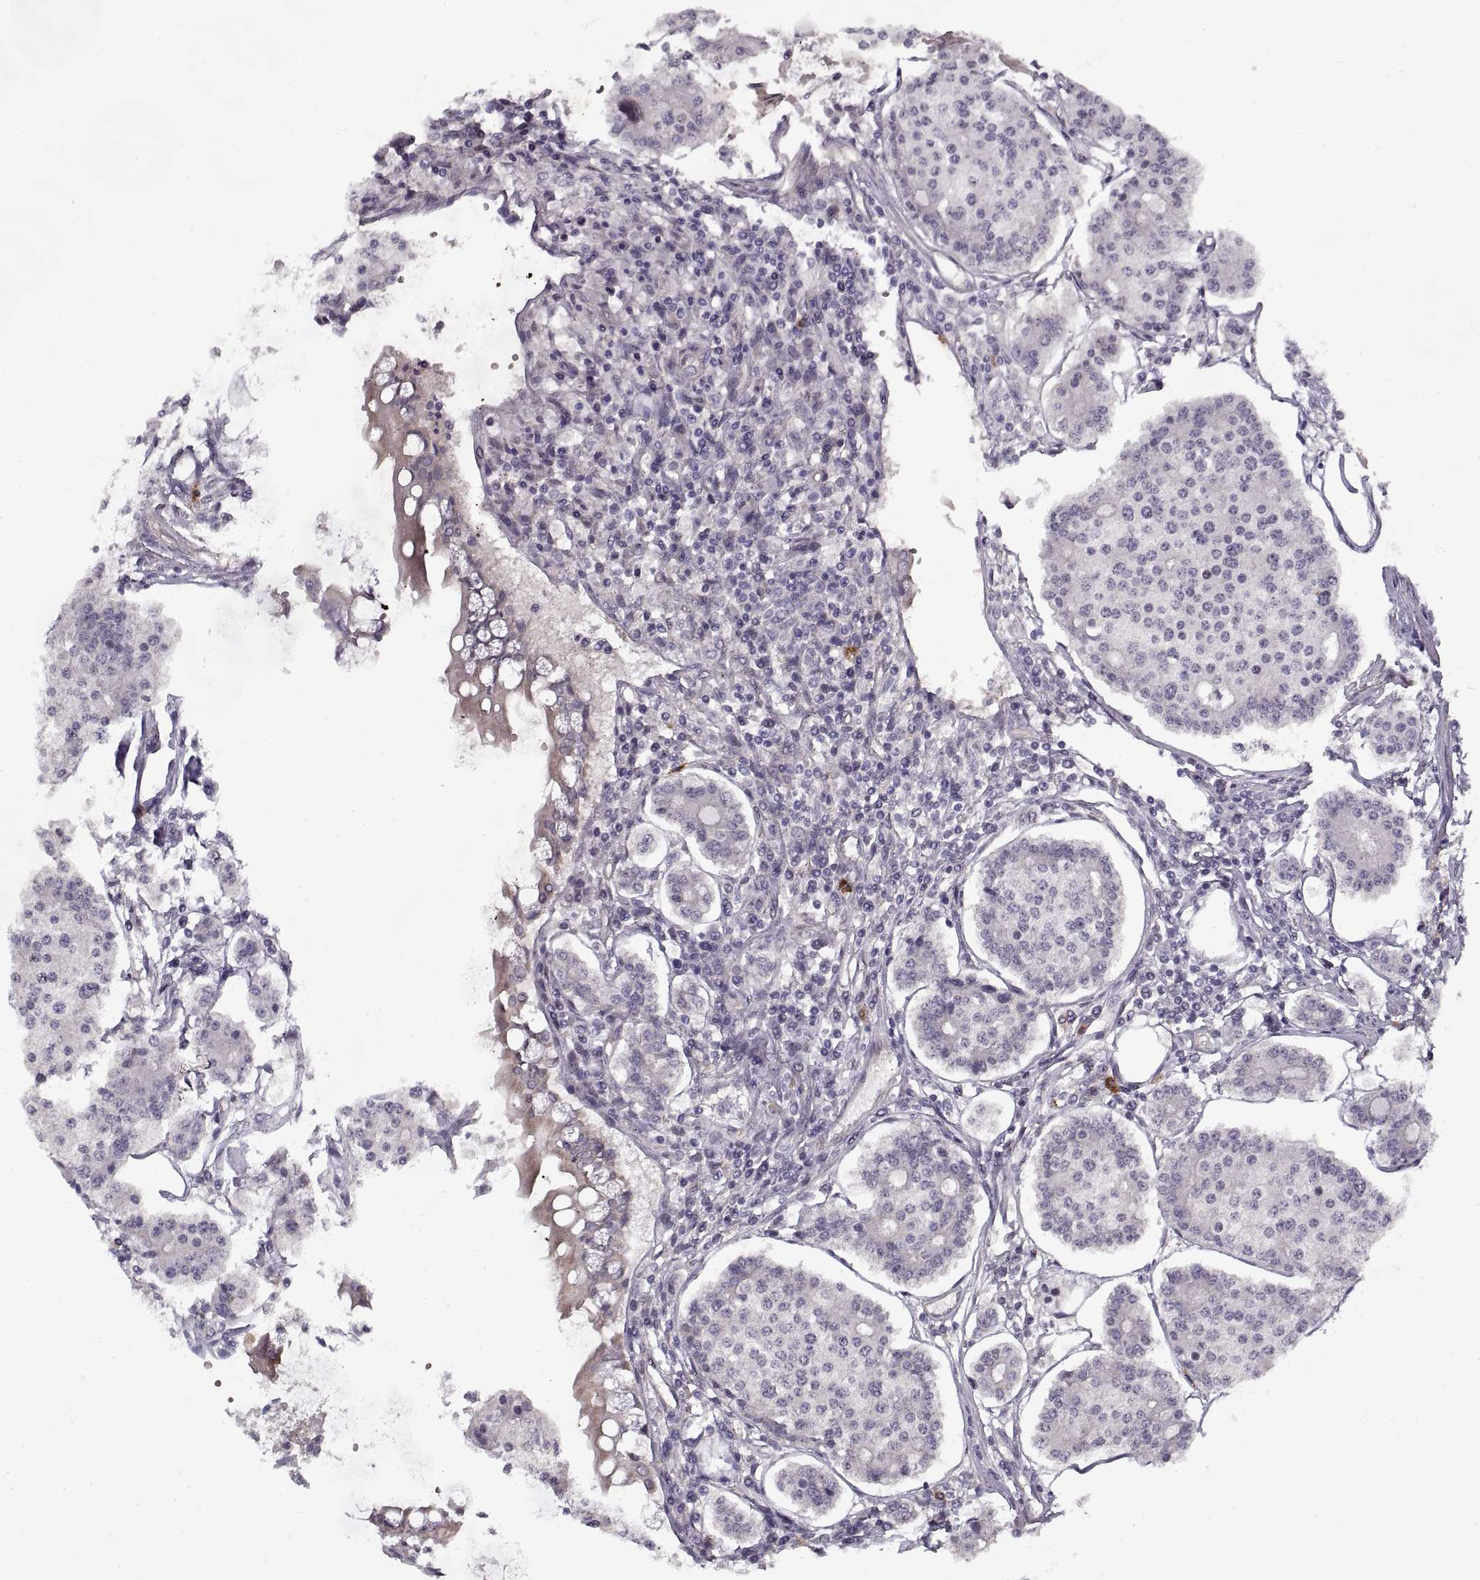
{"staining": {"intensity": "negative", "quantity": "none", "location": "none"}, "tissue": "carcinoid", "cell_type": "Tumor cells", "image_type": "cancer", "snomed": [{"axis": "morphology", "description": "Carcinoid, malignant, NOS"}, {"axis": "topography", "description": "Small intestine"}], "caption": "Immunohistochemistry of carcinoid exhibits no staining in tumor cells.", "gene": "LAMB2", "patient": {"sex": "female", "age": 65}}